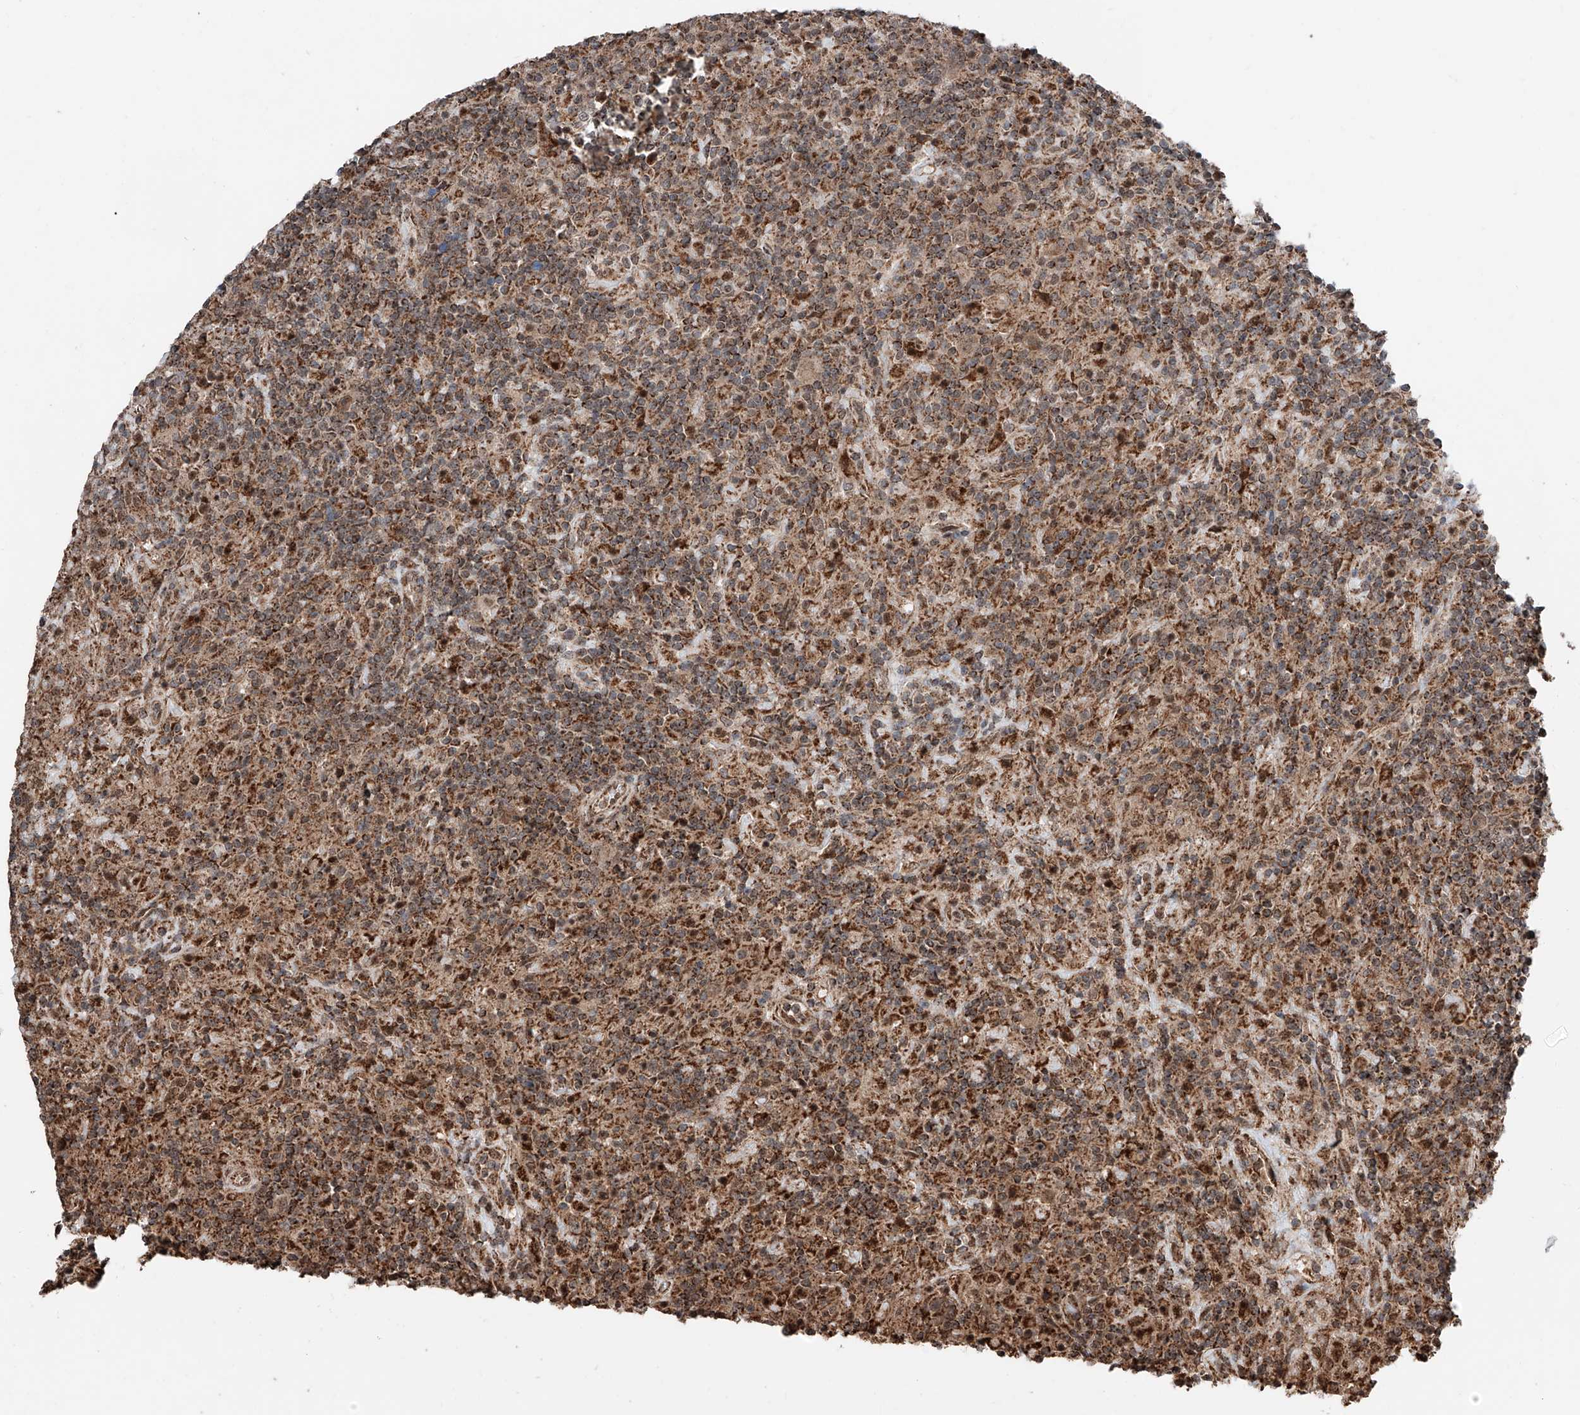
{"staining": {"intensity": "moderate", "quantity": ">75%", "location": "cytoplasmic/membranous"}, "tissue": "lymphoma", "cell_type": "Tumor cells", "image_type": "cancer", "snomed": [{"axis": "morphology", "description": "Hodgkin's disease, NOS"}, {"axis": "topography", "description": "Lymph node"}], "caption": "Tumor cells reveal moderate cytoplasmic/membranous expression in about >75% of cells in lymphoma. The protein of interest is shown in brown color, while the nuclei are stained blue.", "gene": "ZNF445", "patient": {"sex": "male", "age": 70}}